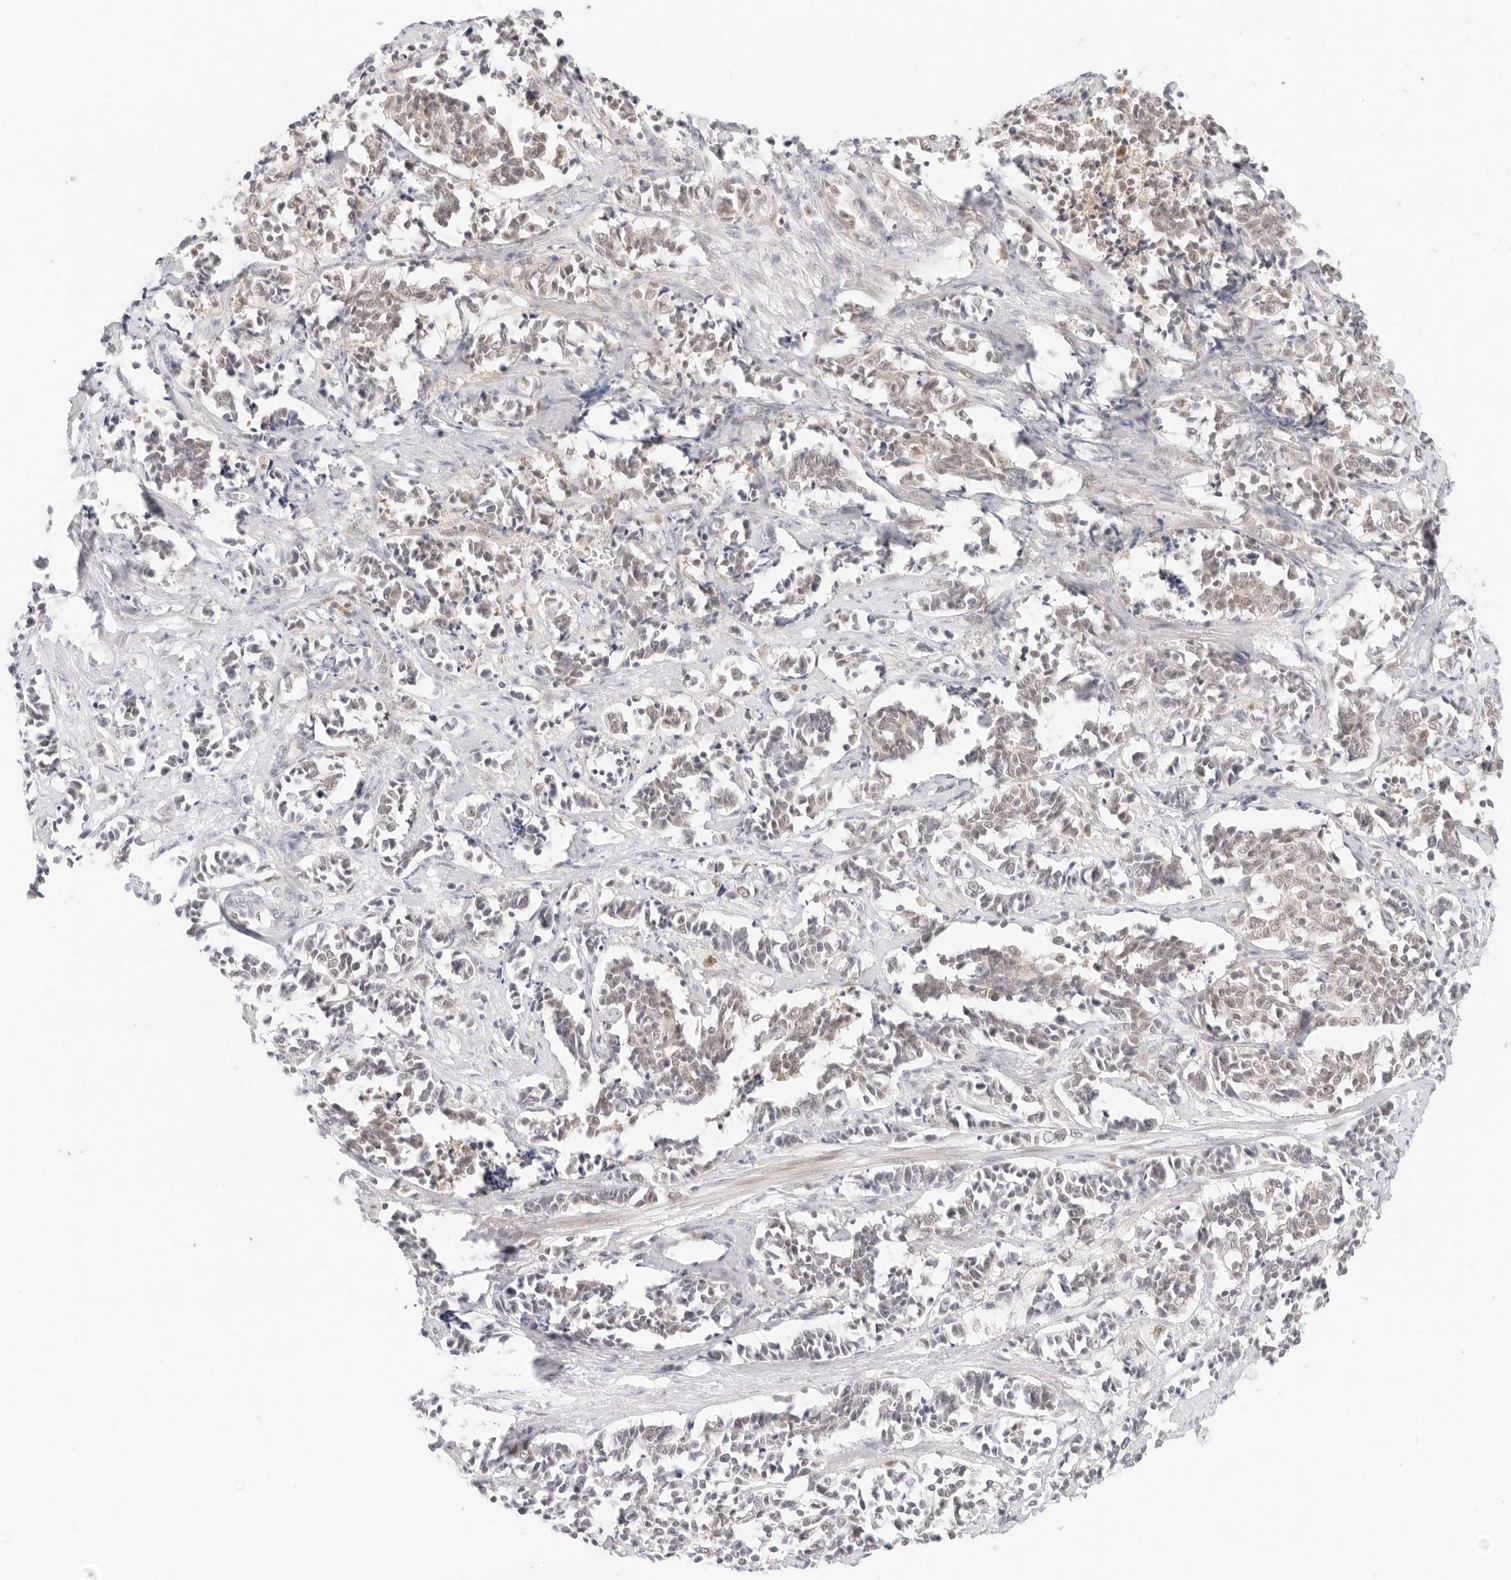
{"staining": {"intensity": "weak", "quantity": "<25%", "location": "nuclear"}, "tissue": "cervical cancer", "cell_type": "Tumor cells", "image_type": "cancer", "snomed": [{"axis": "morphology", "description": "Normal tissue, NOS"}, {"axis": "morphology", "description": "Squamous cell carcinoma, NOS"}, {"axis": "topography", "description": "Cervix"}], "caption": "This is a photomicrograph of immunohistochemistry (IHC) staining of squamous cell carcinoma (cervical), which shows no positivity in tumor cells.", "gene": "POLR3C", "patient": {"sex": "female", "age": 35}}